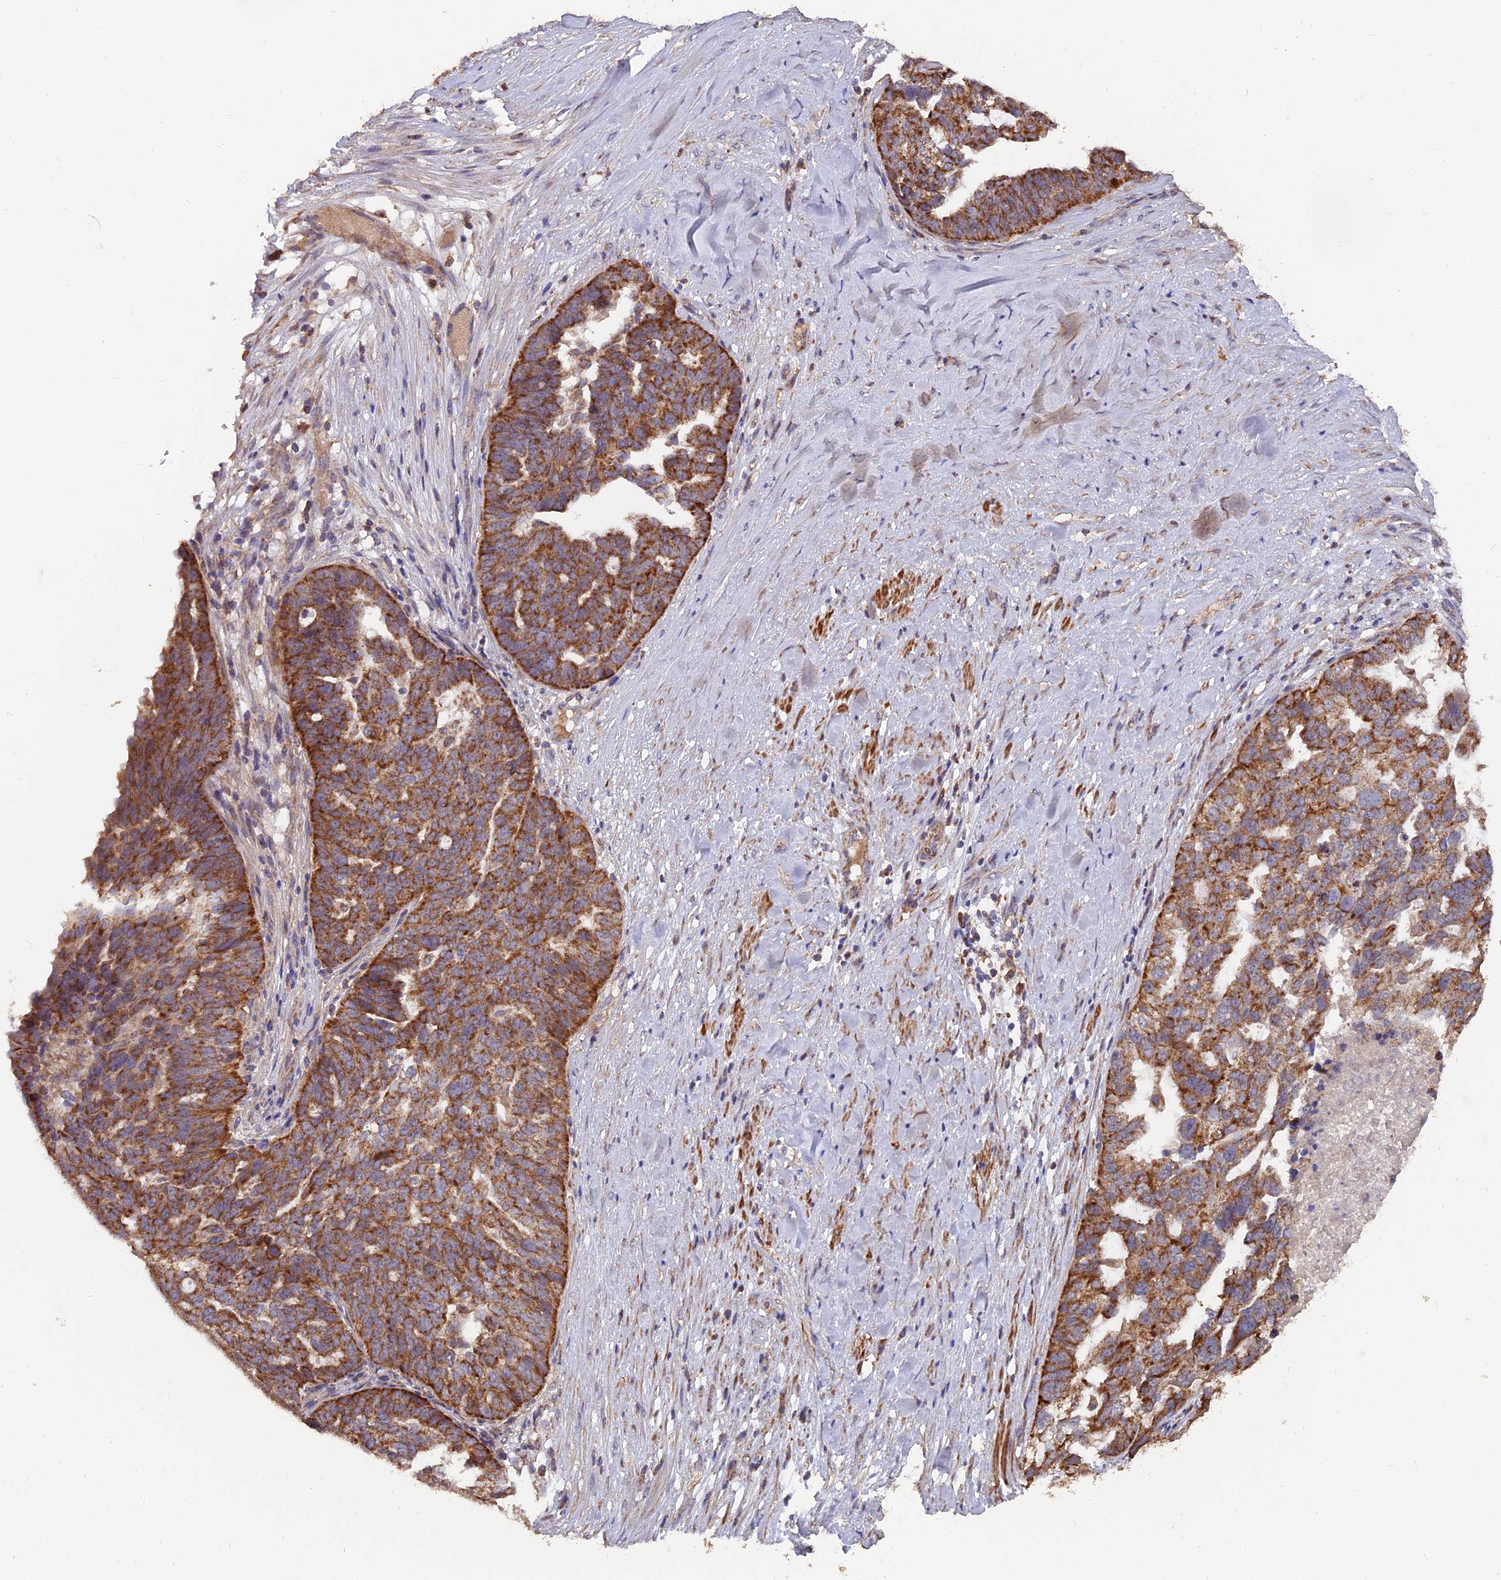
{"staining": {"intensity": "strong", "quantity": ">75%", "location": "cytoplasmic/membranous"}, "tissue": "ovarian cancer", "cell_type": "Tumor cells", "image_type": "cancer", "snomed": [{"axis": "morphology", "description": "Cystadenocarcinoma, serous, NOS"}, {"axis": "topography", "description": "Ovary"}], "caption": "IHC staining of serous cystadenocarcinoma (ovarian), which reveals high levels of strong cytoplasmic/membranous expression in approximately >75% of tumor cells indicating strong cytoplasmic/membranous protein positivity. The staining was performed using DAB (3,3'-diaminobenzidine) (brown) for protein detection and nuclei were counterstained in hematoxylin (blue).", "gene": "IFT22", "patient": {"sex": "female", "age": 59}}